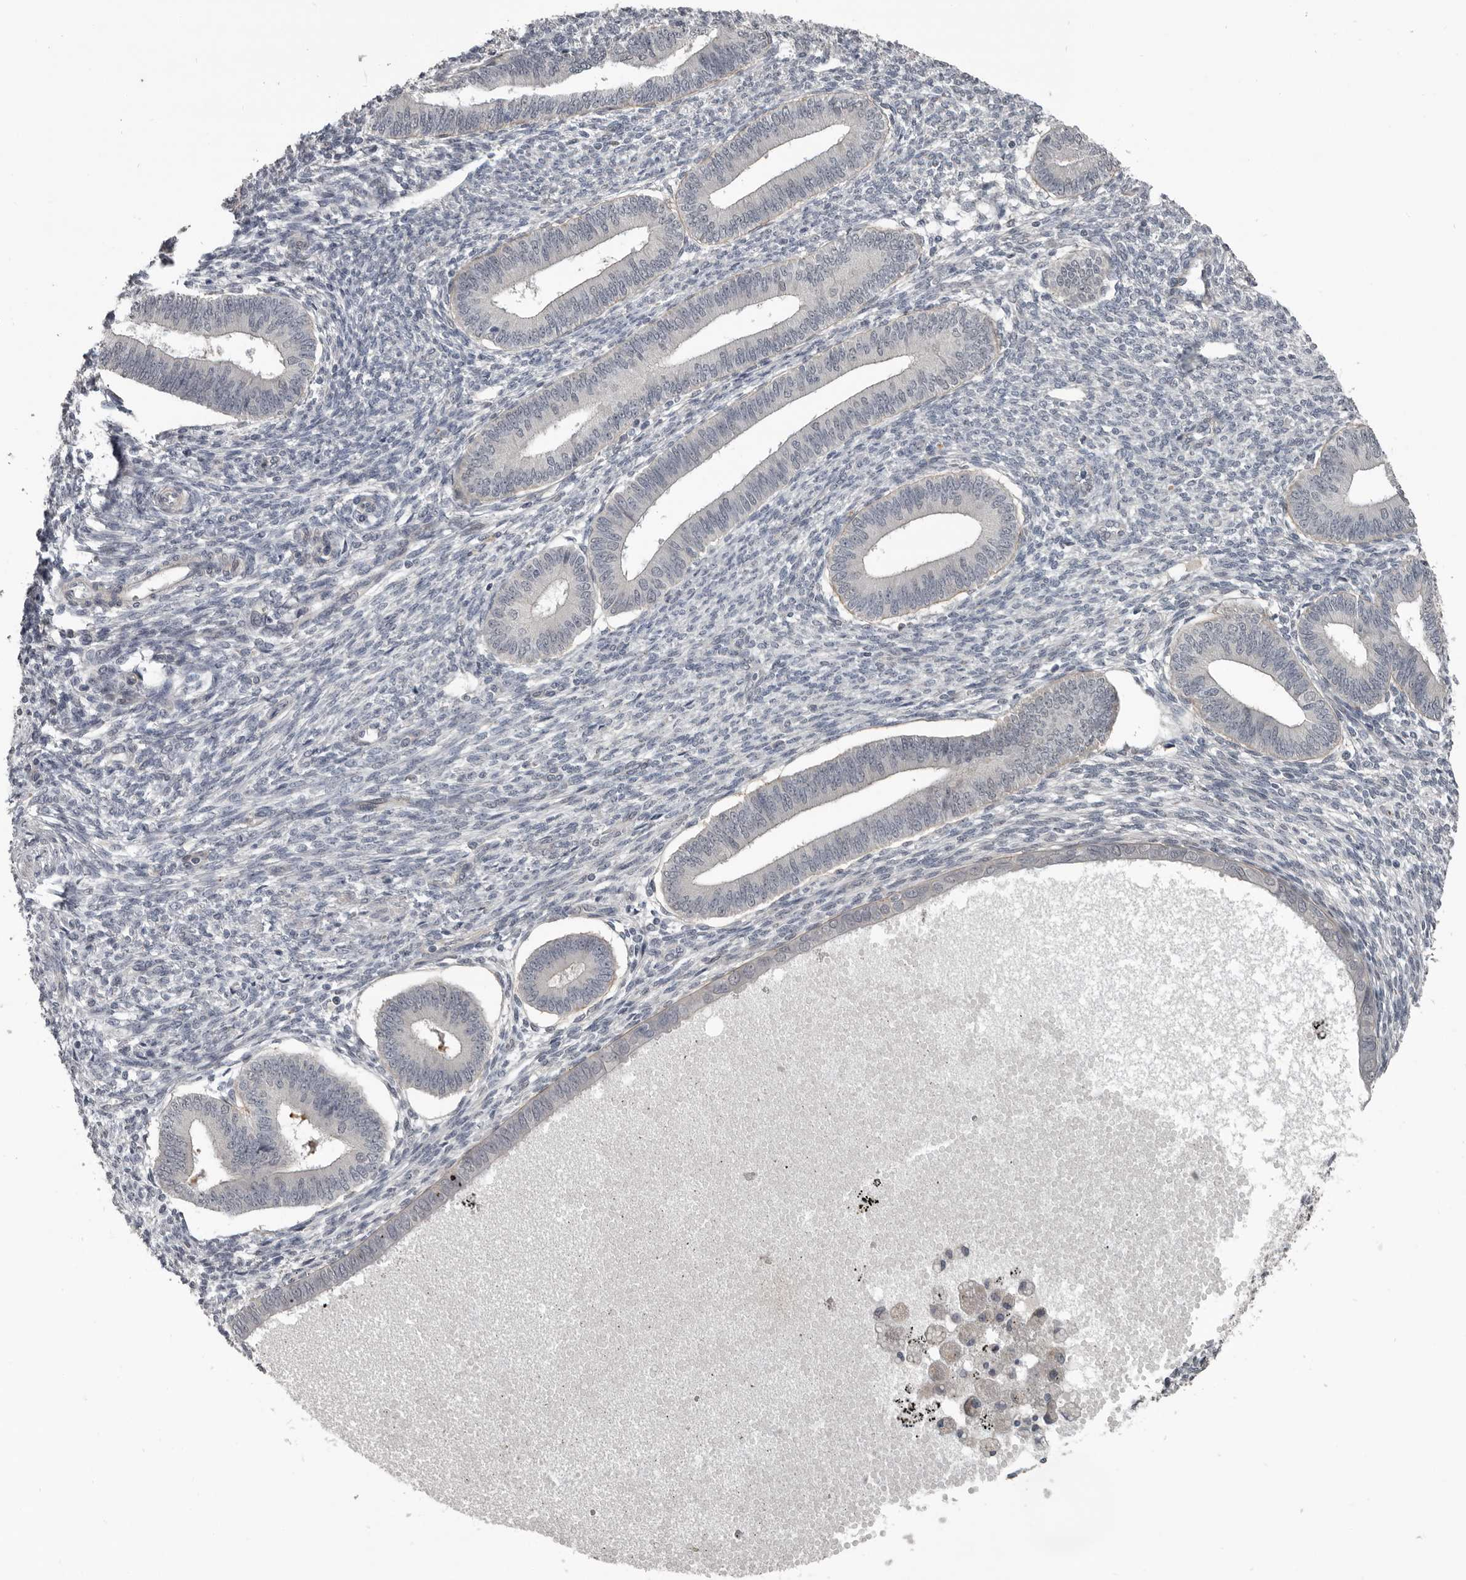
{"staining": {"intensity": "negative", "quantity": "none", "location": "none"}, "tissue": "endometrium", "cell_type": "Cells in endometrial stroma", "image_type": "normal", "snomed": [{"axis": "morphology", "description": "Normal tissue, NOS"}, {"axis": "topography", "description": "Endometrium"}], "caption": "A high-resolution histopathology image shows immunohistochemistry (IHC) staining of normal endometrium, which shows no significant positivity in cells in endometrial stroma. (Immunohistochemistry (ihc), brightfield microscopy, high magnification).", "gene": "C1orf216", "patient": {"sex": "female", "age": 46}}